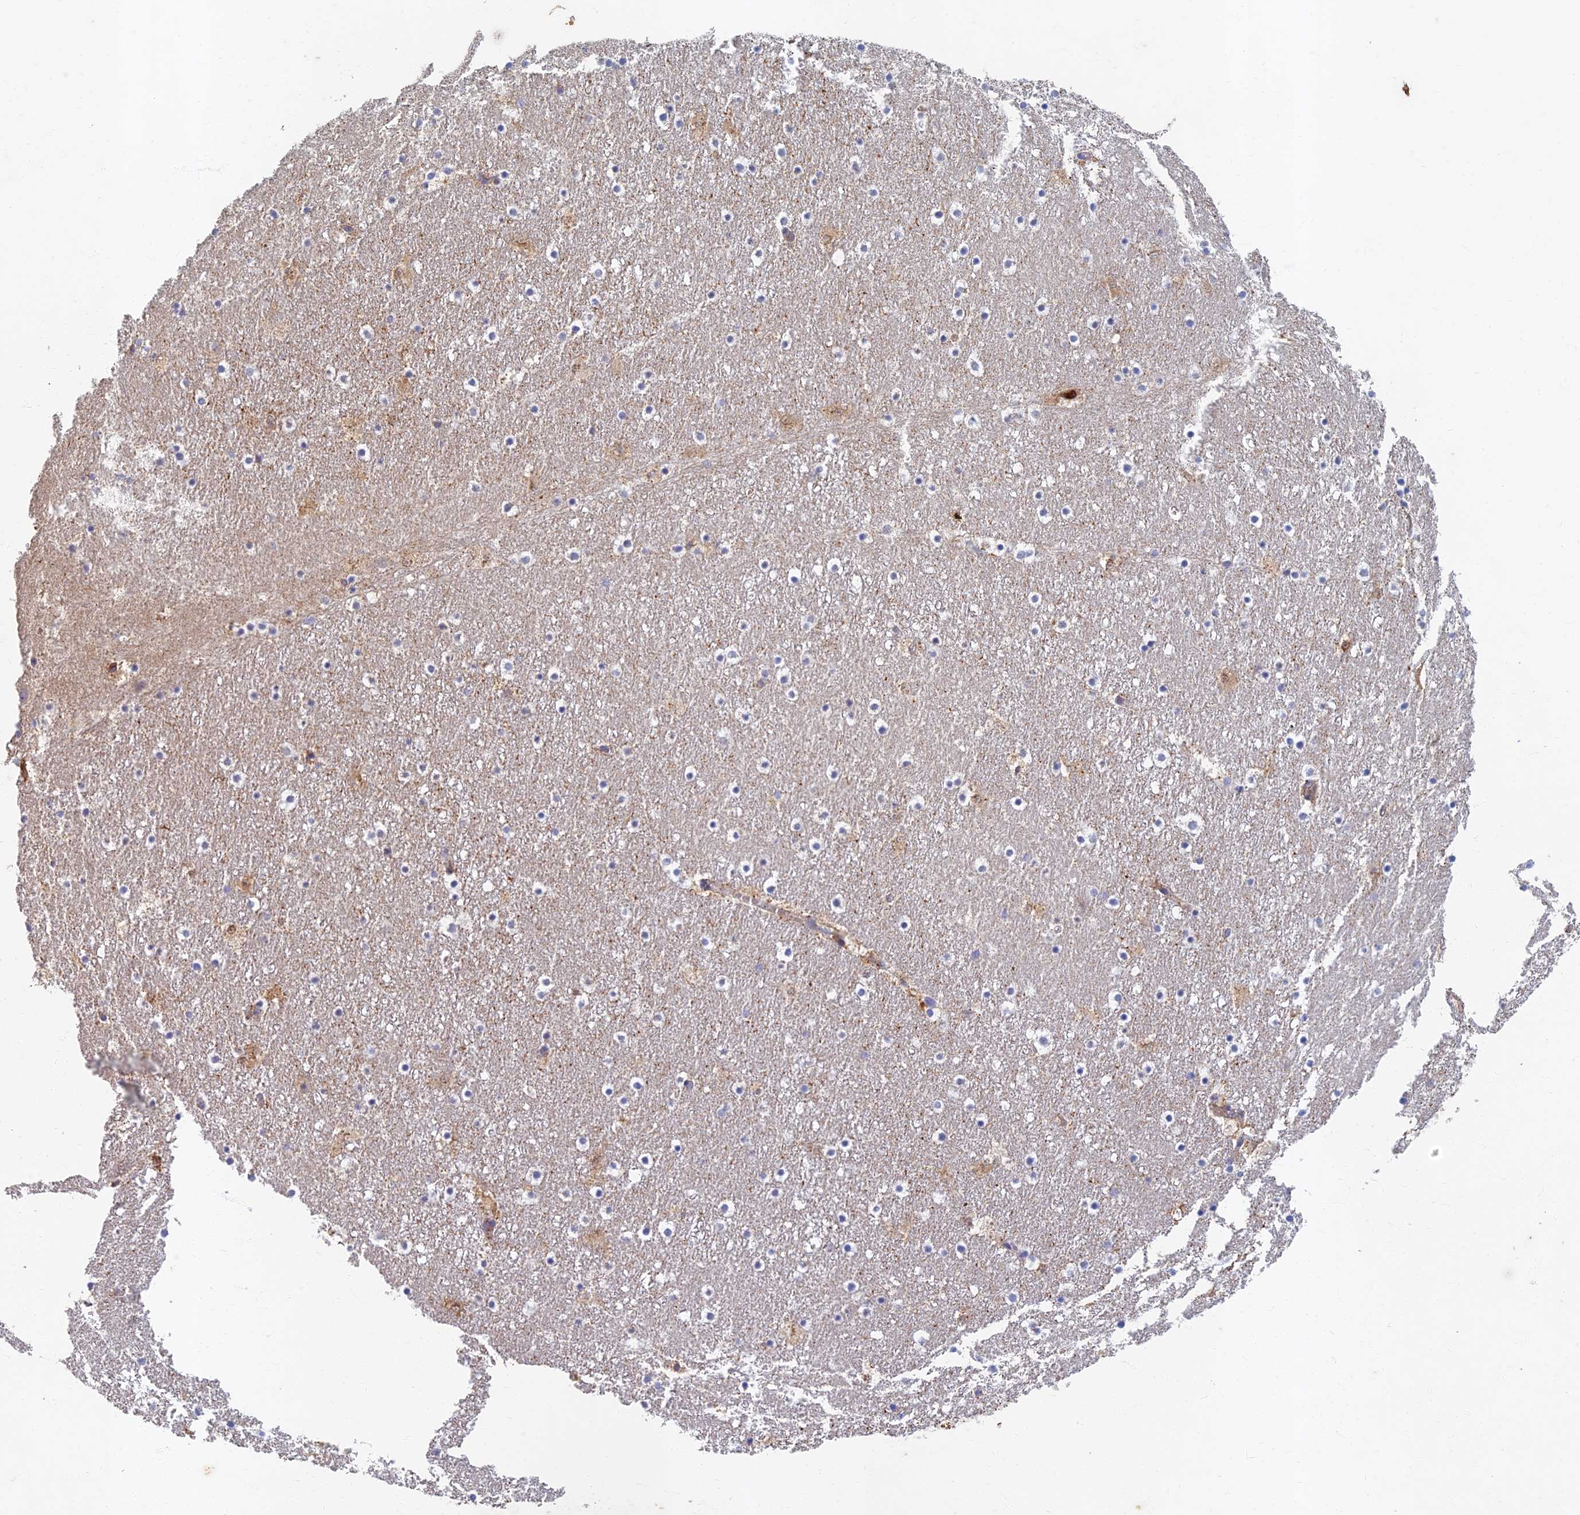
{"staining": {"intensity": "moderate", "quantity": "<25%", "location": "cytoplasmic/membranous"}, "tissue": "caudate", "cell_type": "Glial cells", "image_type": "normal", "snomed": [{"axis": "morphology", "description": "Normal tissue, NOS"}, {"axis": "topography", "description": "Lateral ventricle wall"}], "caption": "Protein expression analysis of unremarkable caudate demonstrates moderate cytoplasmic/membranous staining in about <25% of glial cells. (IHC, brightfield microscopy, high magnification).", "gene": "SOGA1", "patient": {"sex": "male", "age": 45}}